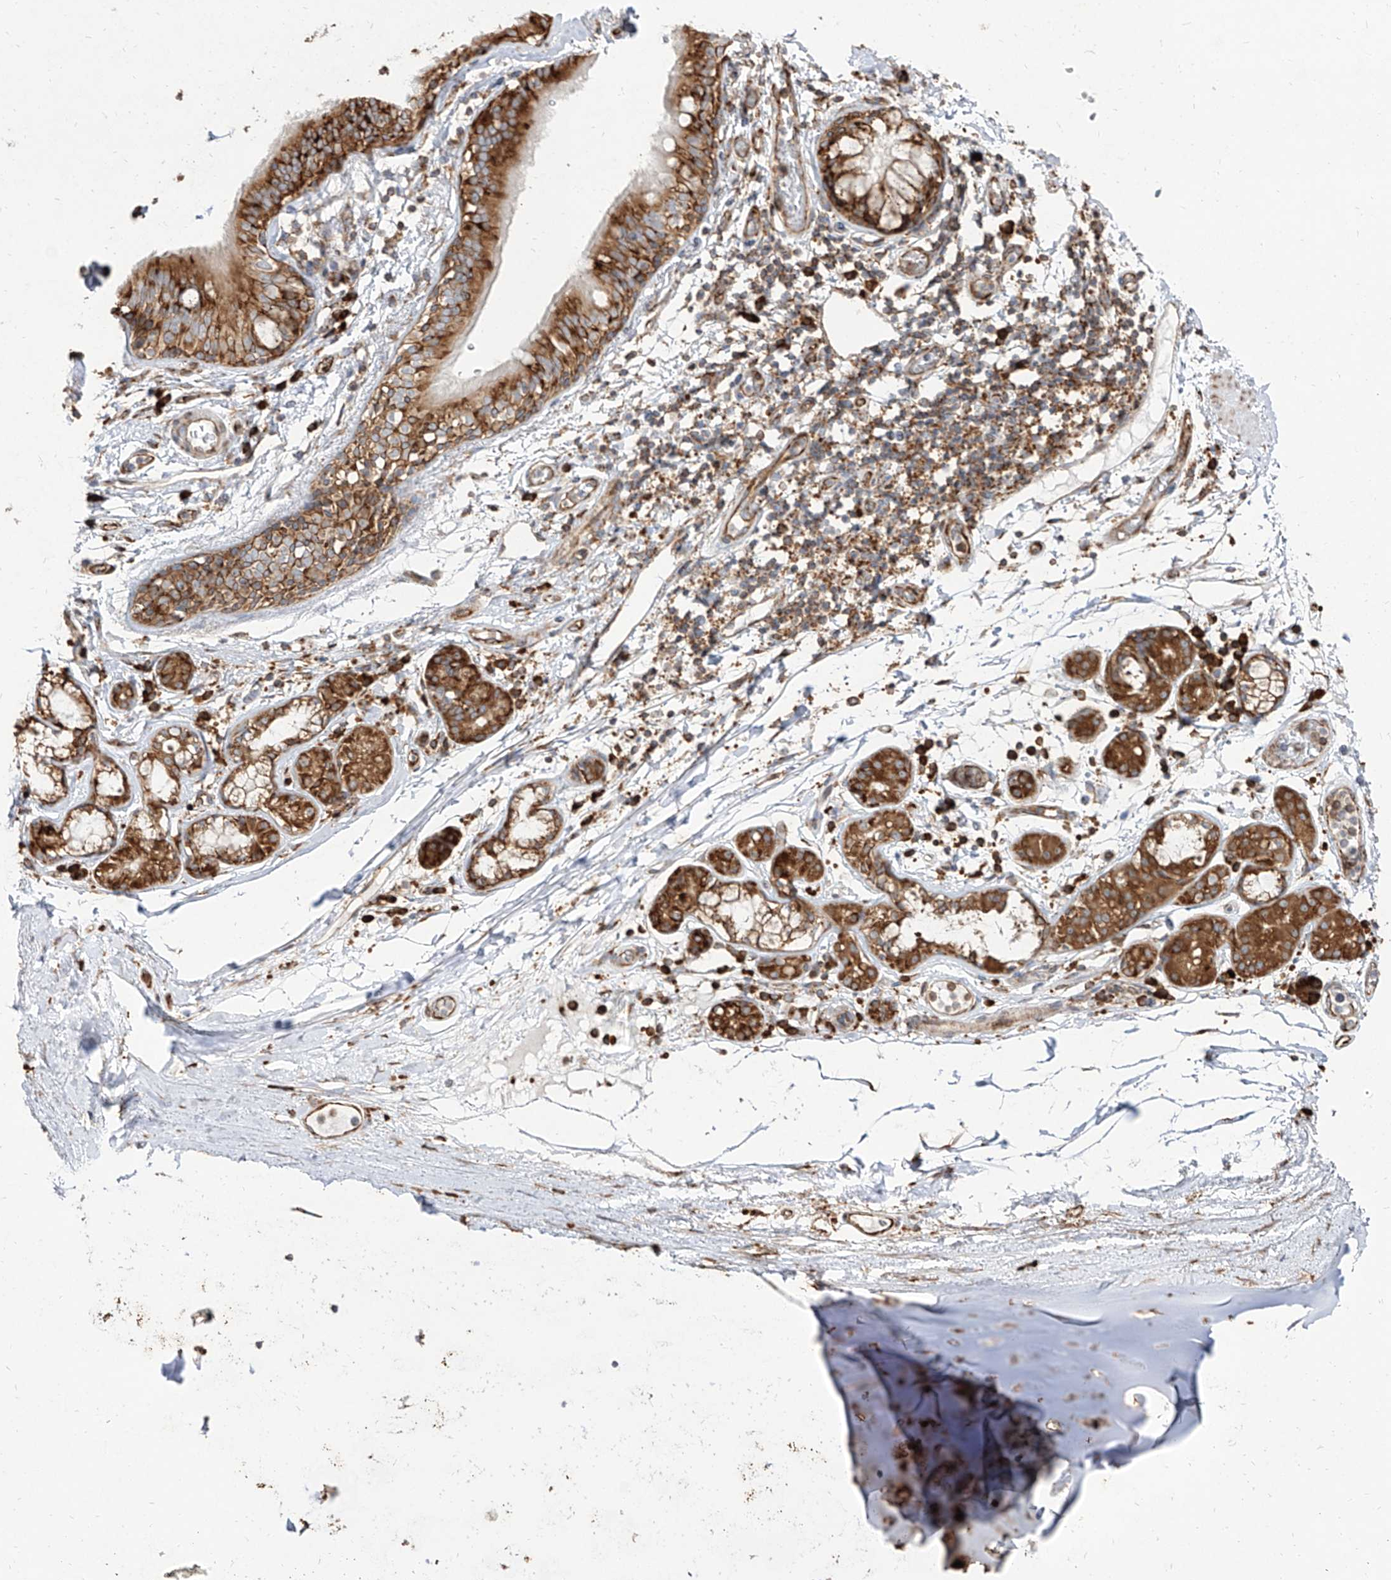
{"staining": {"intensity": "moderate", "quantity": "25%-75%", "location": "cytoplasmic/membranous"}, "tissue": "adipose tissue", "cell_type": "Adipocytes", "image_type": "normal", "snomed": [{"axis": "morphology", "description": "Normal tissue, NOS"}, {"axis": "topography", "description": "Cartilage tissue"}], "caption": "This is an image of immunohistochemistry (IHC) staining of benign adipose tissue, which shows moderate staining in the cytoplasmic/membranous of adipocytes.", "gene": "RPS25", "patient": {"sex": "female", "age": 63}}